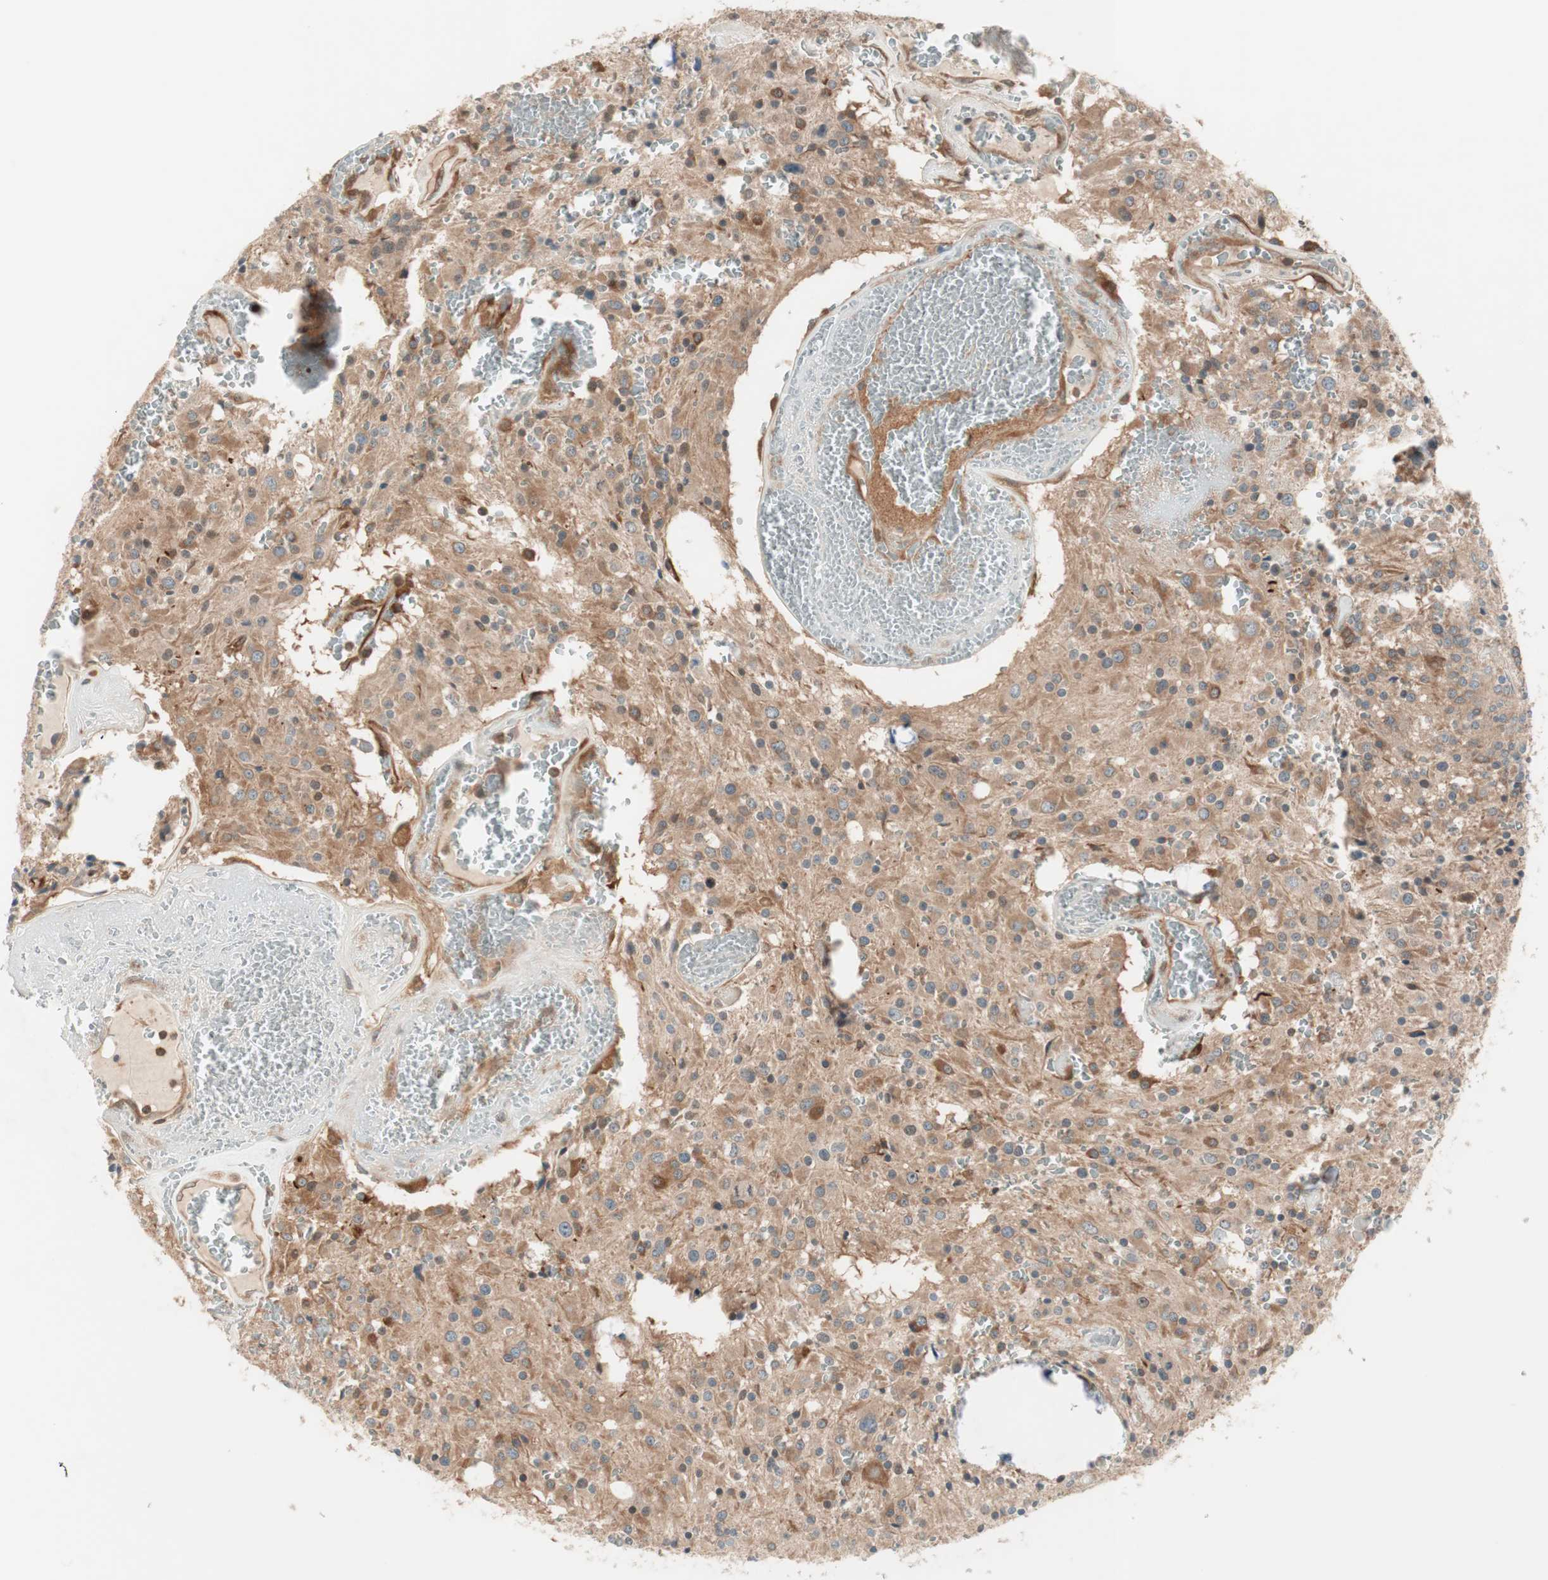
{"staining": {"intensity": "moderate", "quantity": ">75%", "location": "cytoplasmic/membranous"}, "tissue": "glioma", "cell_type": "Tumor cells", "image_type": "cancer", "snomed": [{"axis": "morphology", "description": "Glioma, malignant, Low grade"}, {"axis": "topography", "description": "Brain"}], "caption": "Immunohistochemical staining of human glioma exhibits medium levels of moderate cytoplasmic/membranous staining in about >75% of tumor cells. (IHC, brightfield microscopy, high magnification).", "gene": "GALT", "patient": {"sex": "male", "age": 58}}